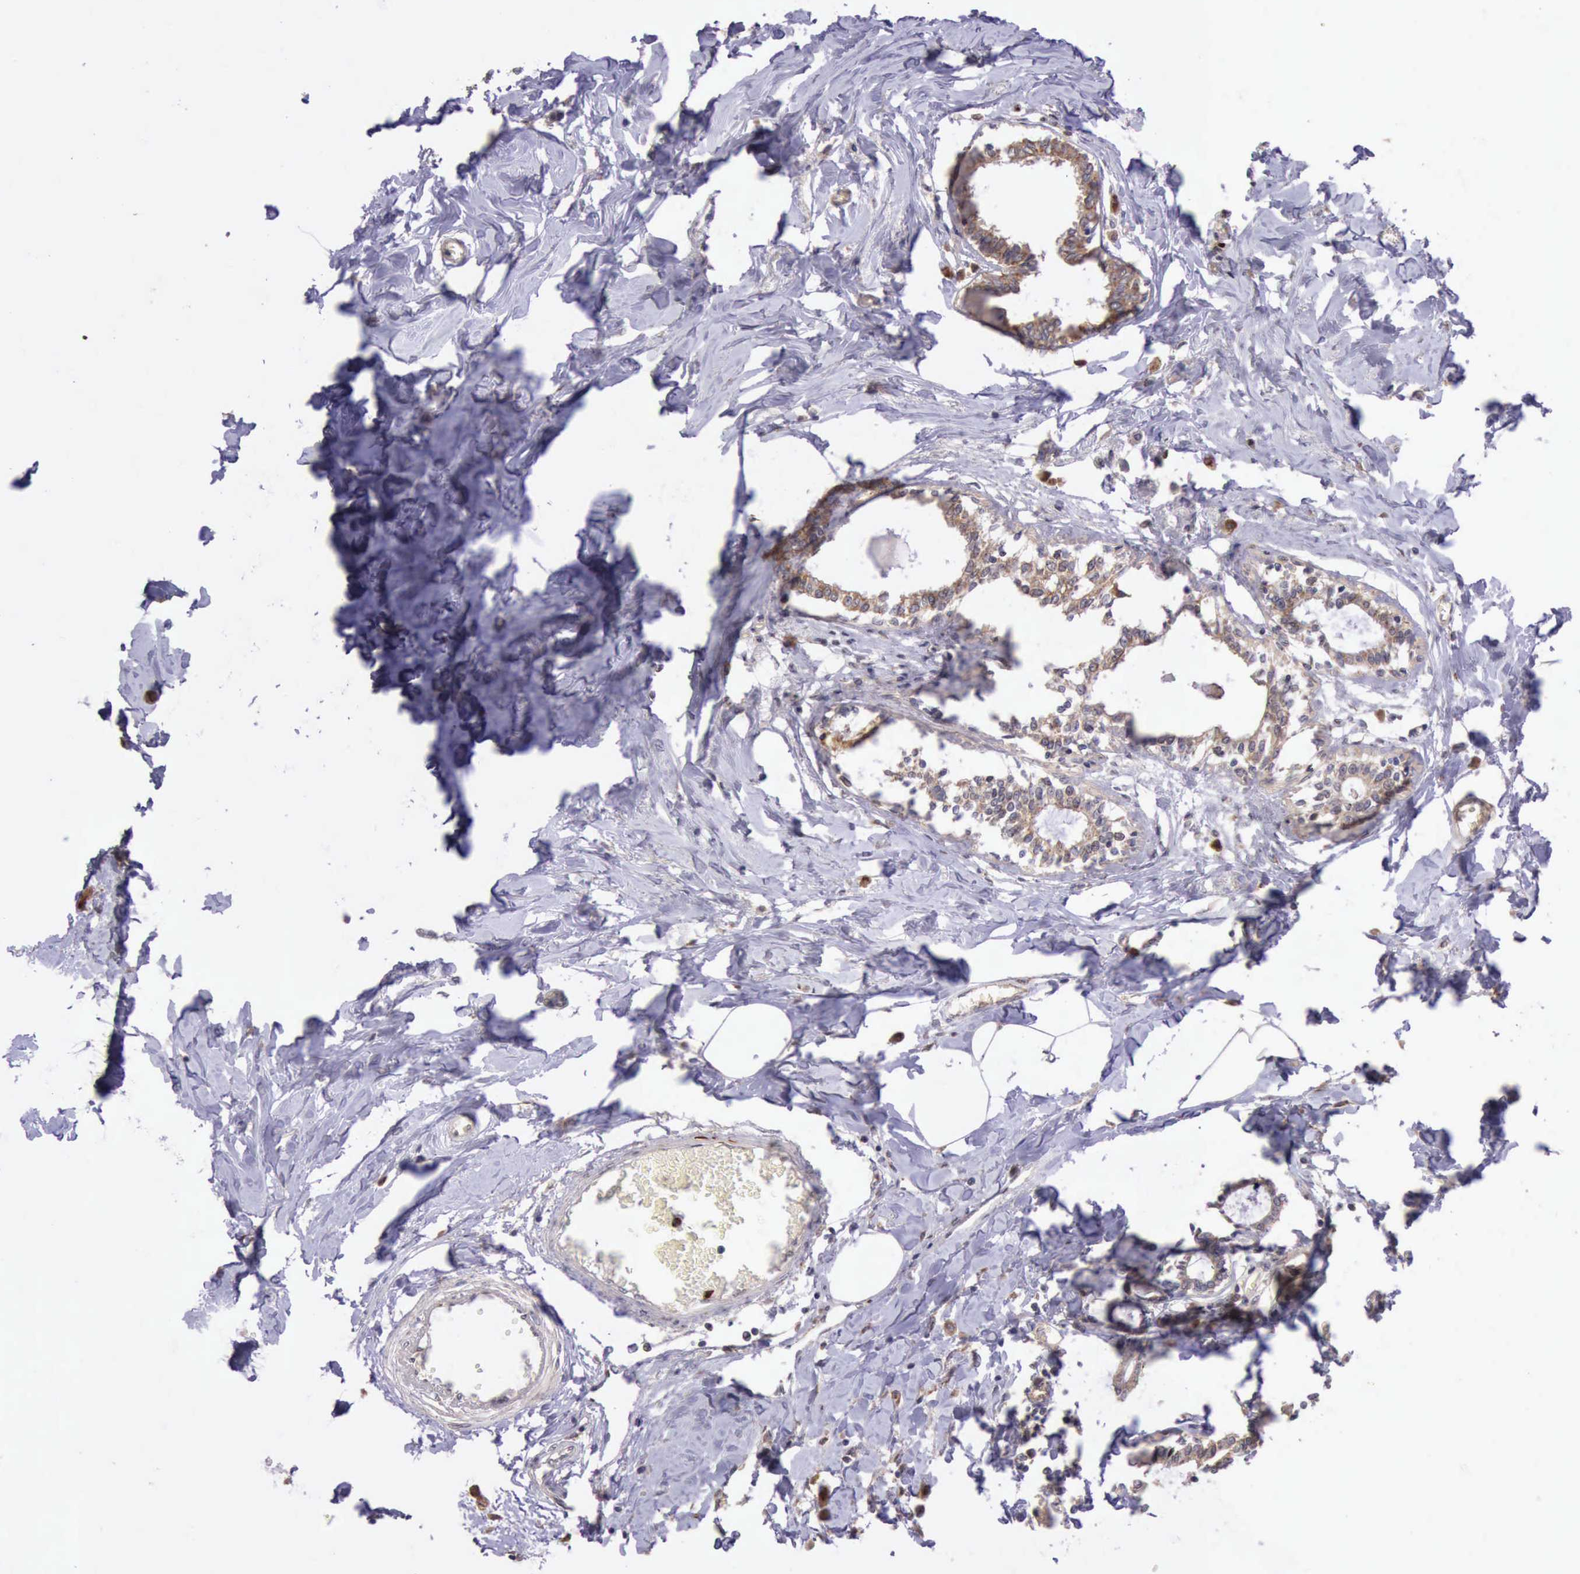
{"staining": {"intensity": "moderate", "quantity": ">75%", "location": "cytoplasmic/membranous"}, "tissue": "breast cancer", "cell_type": "Tumor cells", "image_type": "cancer", "snomed": [{"axis": "morphology", "description": "Lobular carcinoma"}, {"axis": "topography", "description": "Breast"}], "caption": "Protein analysis of breast cancer tissue shows moderate cytoplasmic/membranous staining in about >75% of tumor cells.", "gene": "ARMCX3", "patient": {"sex": "female", "age": 51}}